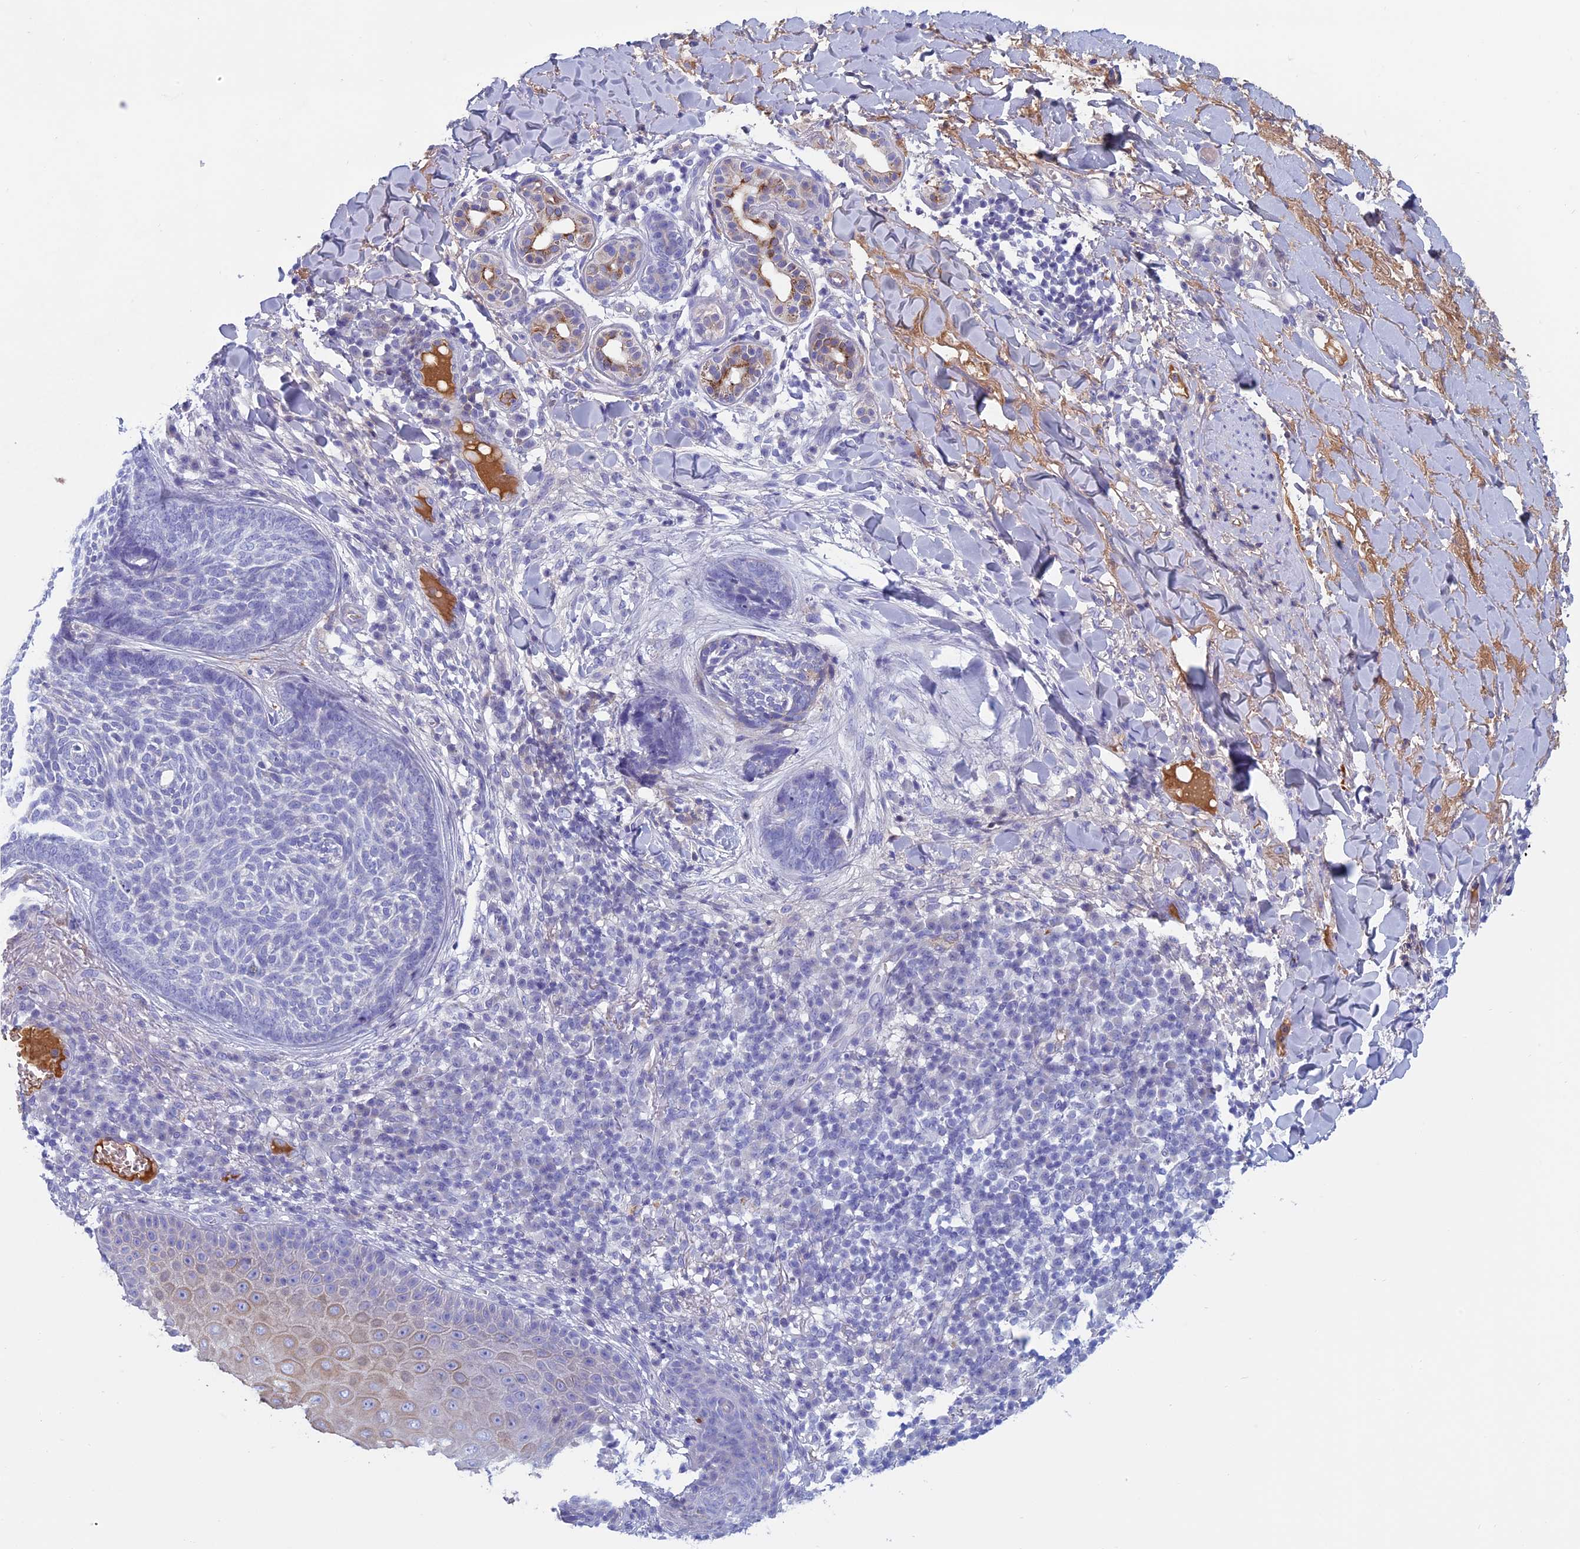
{"staining": {"intensity": "negative", "quantity": "none", "location": "none"}, "tissue": "skin cancer", "cell_type": "Tumor cells", "image_type": "cancer", "snomed": [{"axis": "morphology", "description": "Basal cell carcinoma"}, {"axis": "topography", "description": "Skin"}], "caption": "A photomicrograph of skin basal cell carcinoma stained for a protein displays no brown staining in tumor cells.", "gene": "ANGPTL2", "patient": {"sex": "male", "age": 85}}